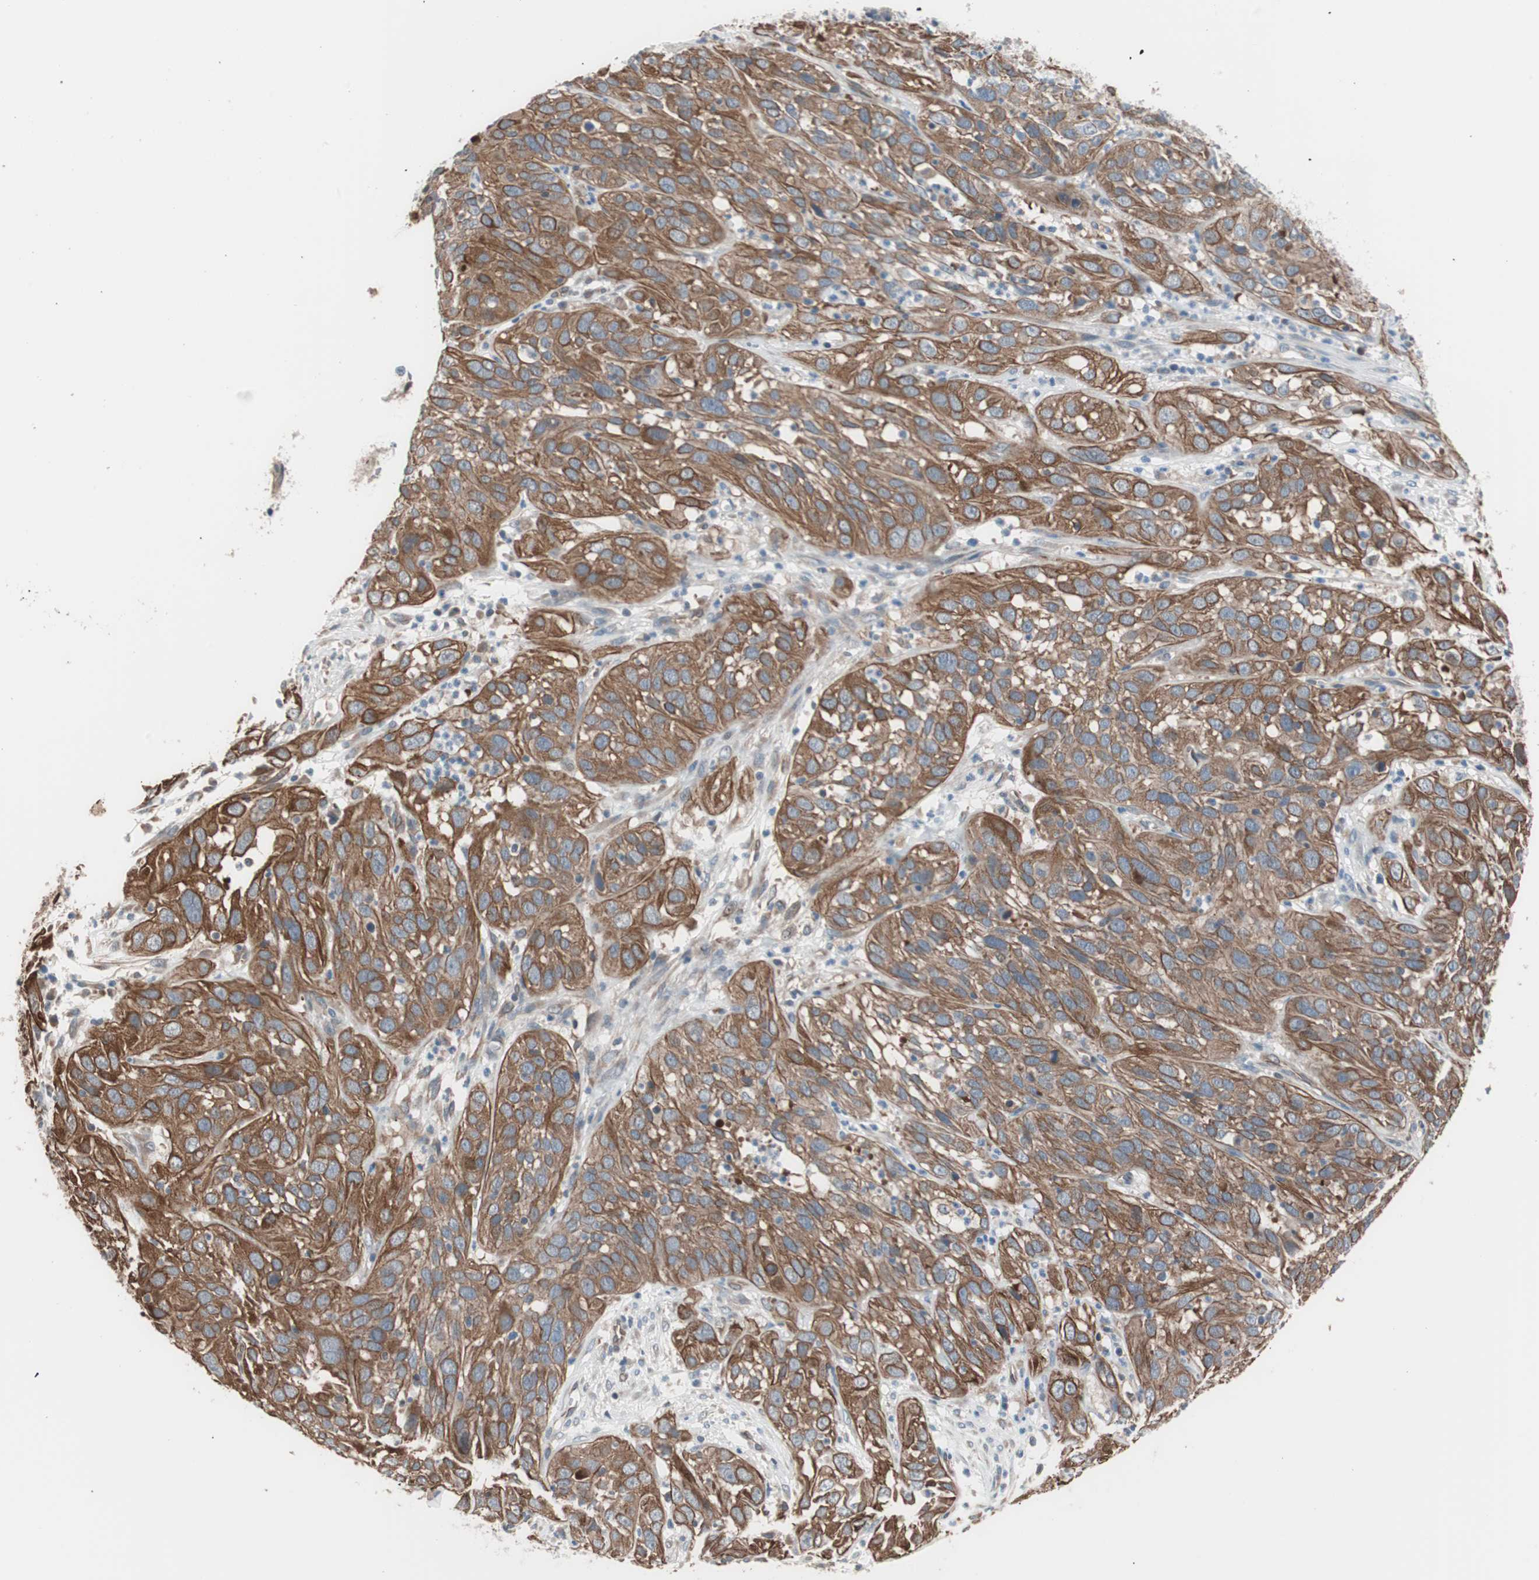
{"staining": {"intensity": "moderate", "quantity": ">75%", "location": "cytoplasmic/membranous"}, "tissue": "cervical cancer", "cell_type": "Tumor cells", "image_type": "cancer", "snomed": [{"axis": "morphology", "description": "Squamous cell carcinoma, NOS"}, {"axis": "topography", "description": "Cervix"}], "caption": "Tumor cells reveal medium levels of moderate cytoplasmic/membranous staining in about >75% of cells in human cervical cancer.", "gene": "SMG1", "patient": {"sex": "female", "age": 32}}